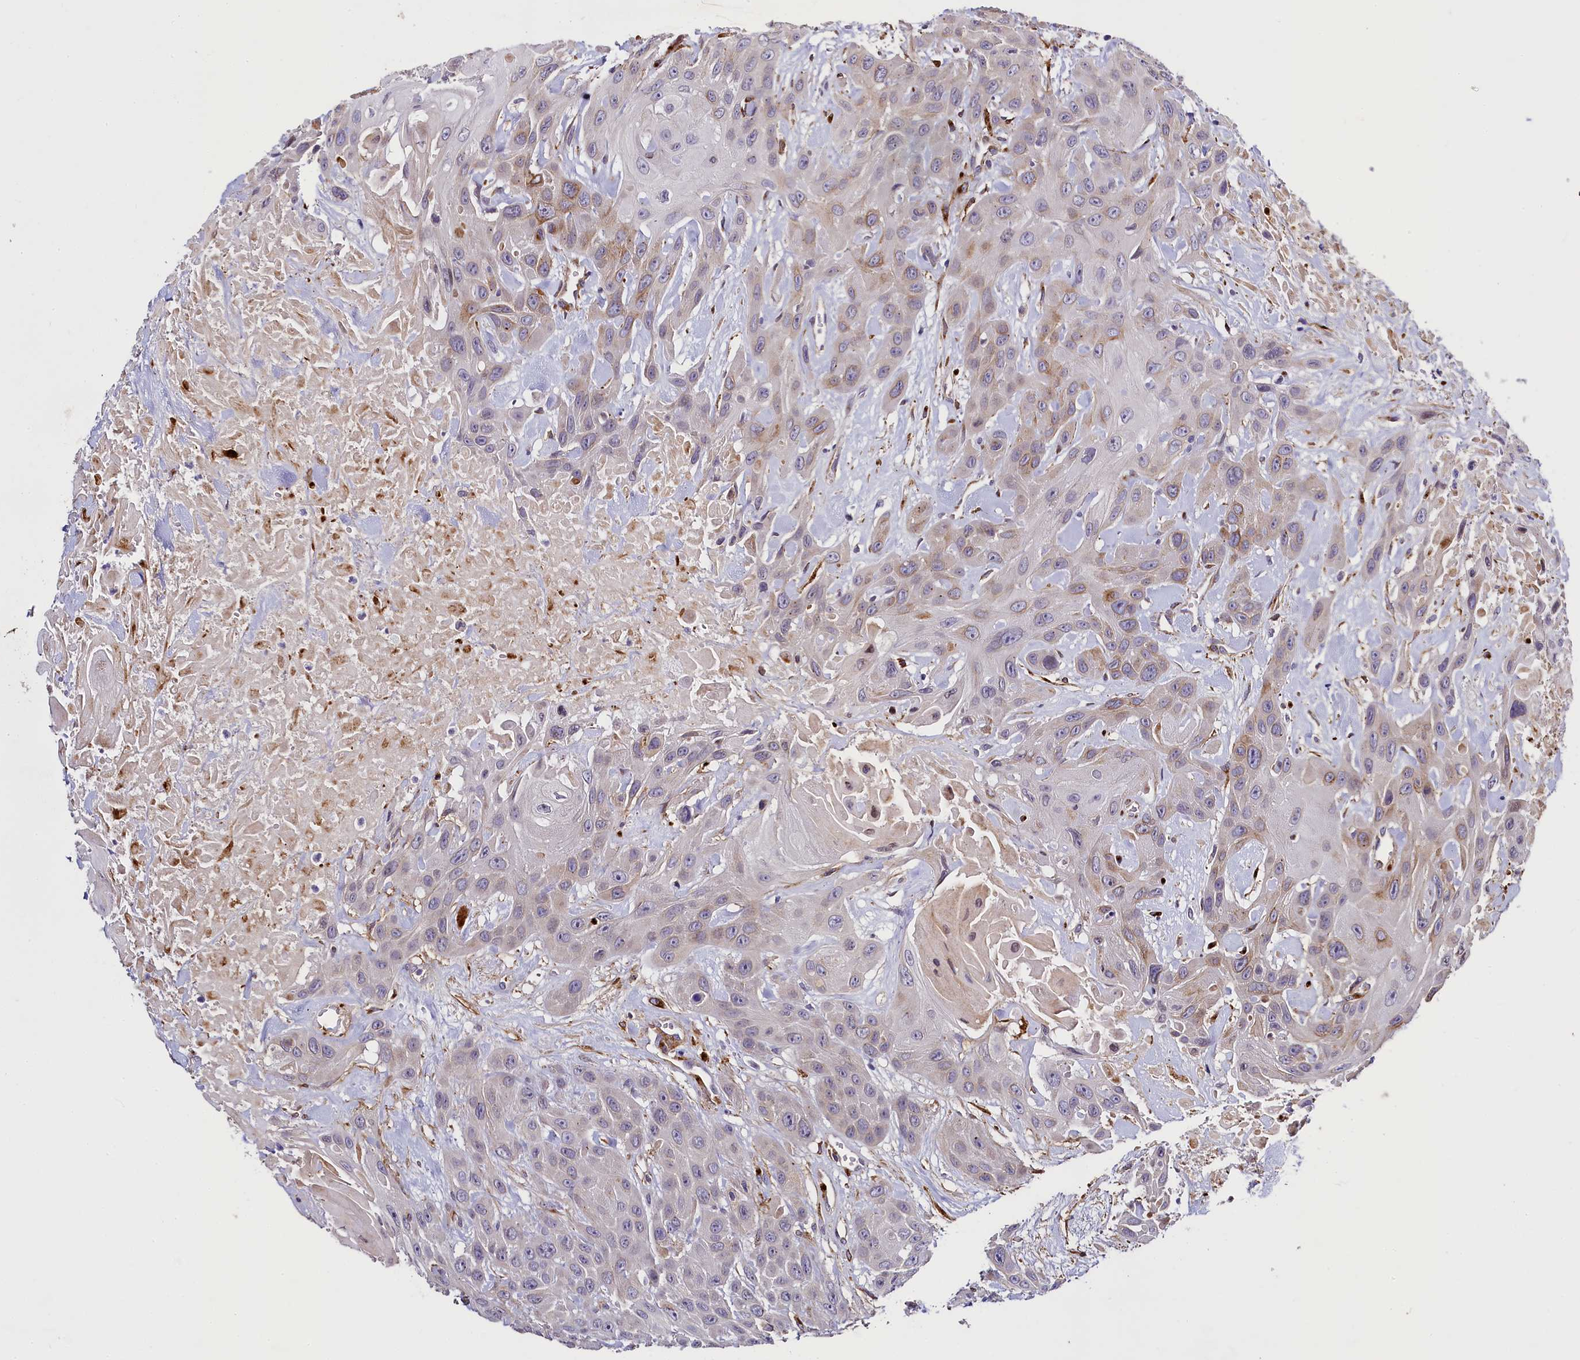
{"staining": {"intensity": "moderate", "quantity": "<25%", "location": "cytoplasmic/membranous"}, "tissue": "head and neck cancer", "cell_type": "Tumor cells", "image_type": "cancer", "snomed": [{"axis": "morphology", "description": "Squamous cell carcinoma, NOS"}, {"axis": "topography", "description": "Head-Neck"}], "caption": "This is an image of IHC staining of head and neck cancer, which shows moderate positivity in the cytoplasmic/membranous of tumor cells.", "gene": "MRC2", "patient": {"sex": "male", "age": 81}}